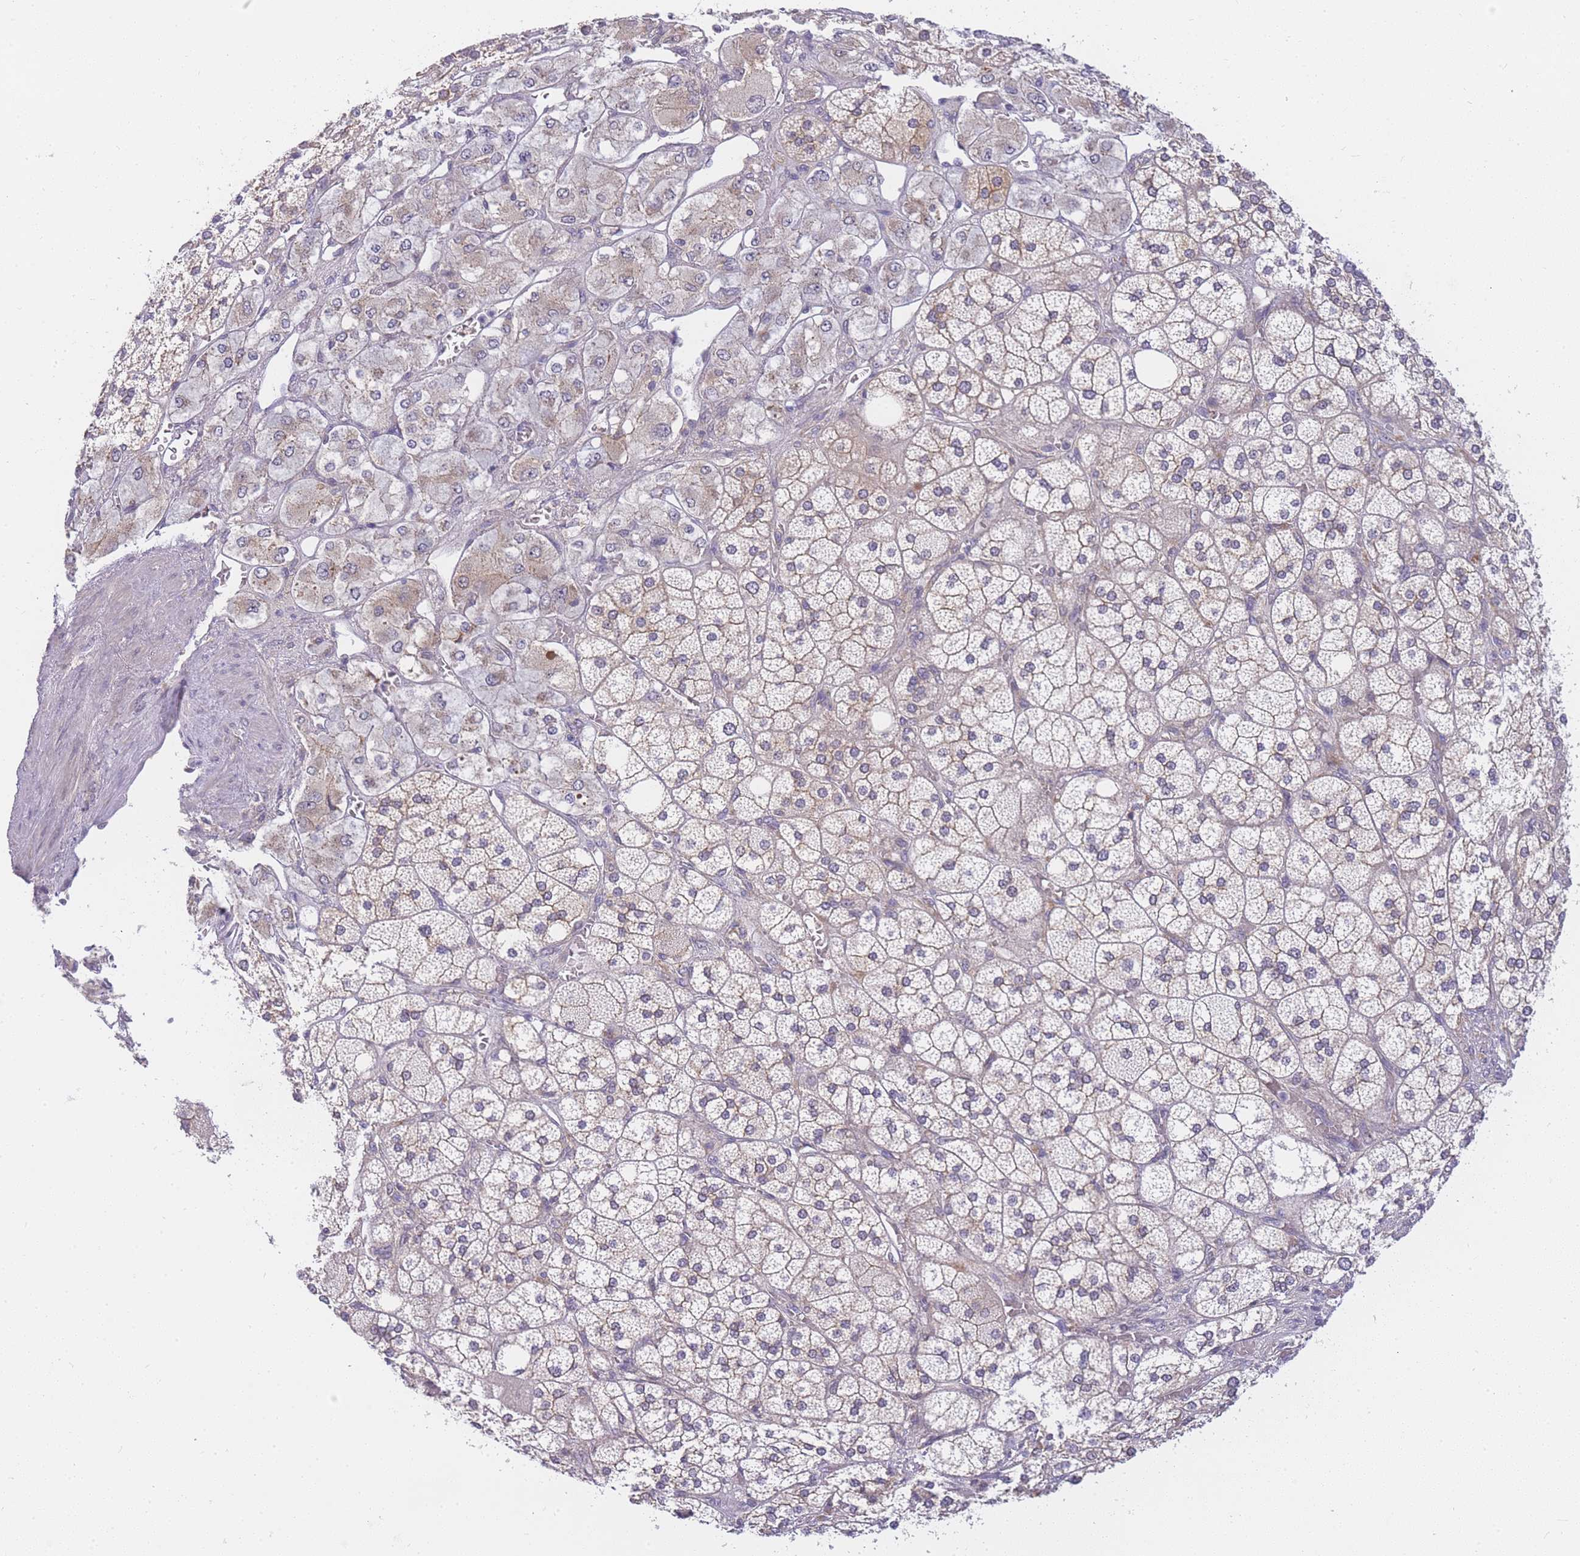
{"staining": {"intensity": "weak", "quantity": "<25%", "location": "cytoplasmic/membranous"}, "tissue": "adrenal gland", "cell_type": "Glandular cells", "image_type": "normal", "snomed": [{"axis": "morphology", "description": "Normal tissue, NOS"}, {"axis": "topography", "description": "Adrenal gland"}], "caption": "High magnification brightfield microscopy of benign adrenal gland stained with DAB (brown) and counterstained with hematoxylin (blue): glandular cells show no significant staining. Nuclei are stained in blue.", "gene": "ZNF577", "patient": {"sex": "male", "age": 61}}